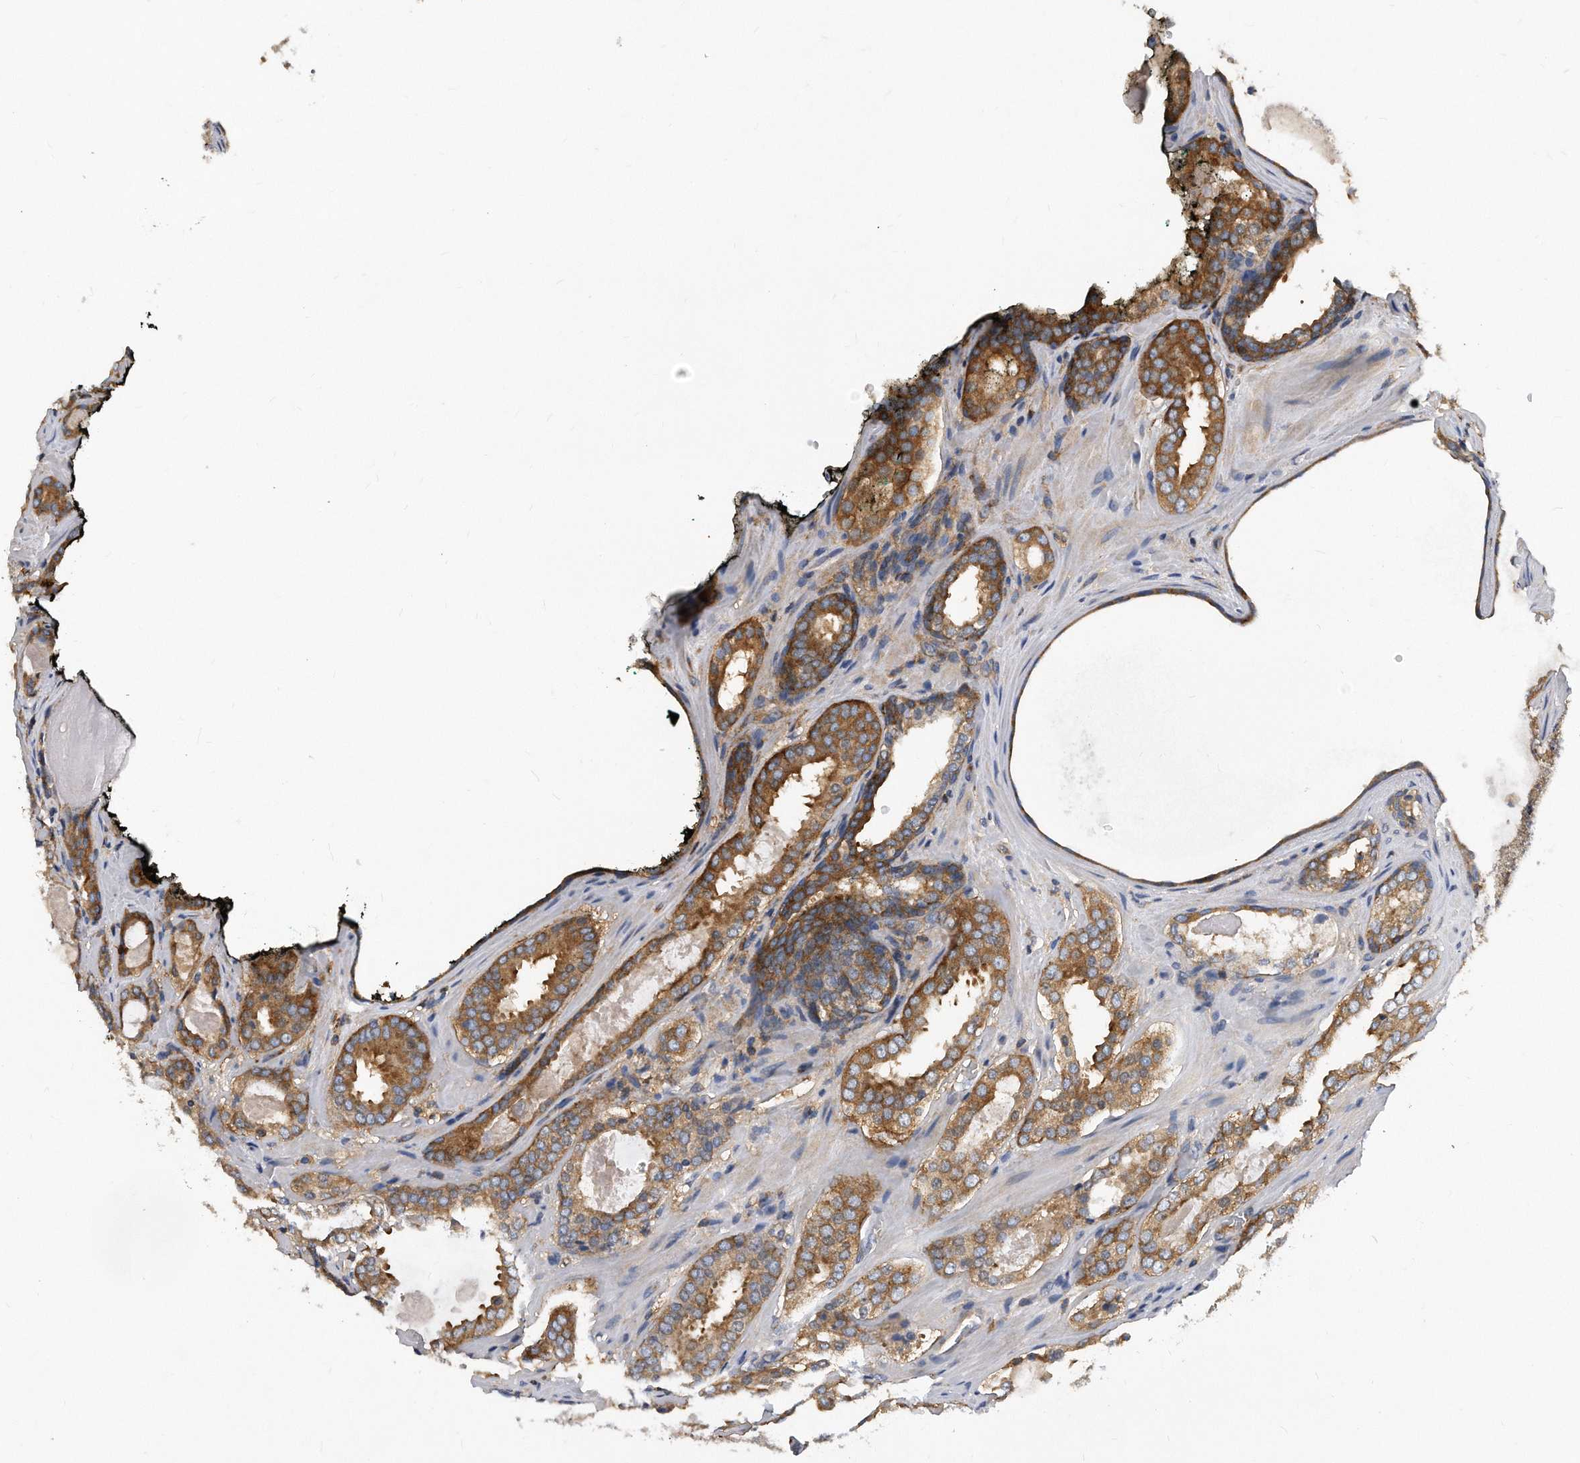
{"staining": {"intensity": "moderate", "quantity": ">75%", "location": "cytoplasmic/membranous"}, "tissue": "prostate cancer", "cell_type": "Tumor cells", "image_type": "cancer", "snomed": [{"axis": "morphology", "description": "Adenocarcinoma, High grade"}, {"axis": "topography", "description": "Prostate"}], "caption": "Human adenocarcinoma (high-grade) (prostate) stained with a protein marker shows moderate staining in tumor cells.", "gene": "ATG5", "patient": {"sex": "male", "age": 60}}